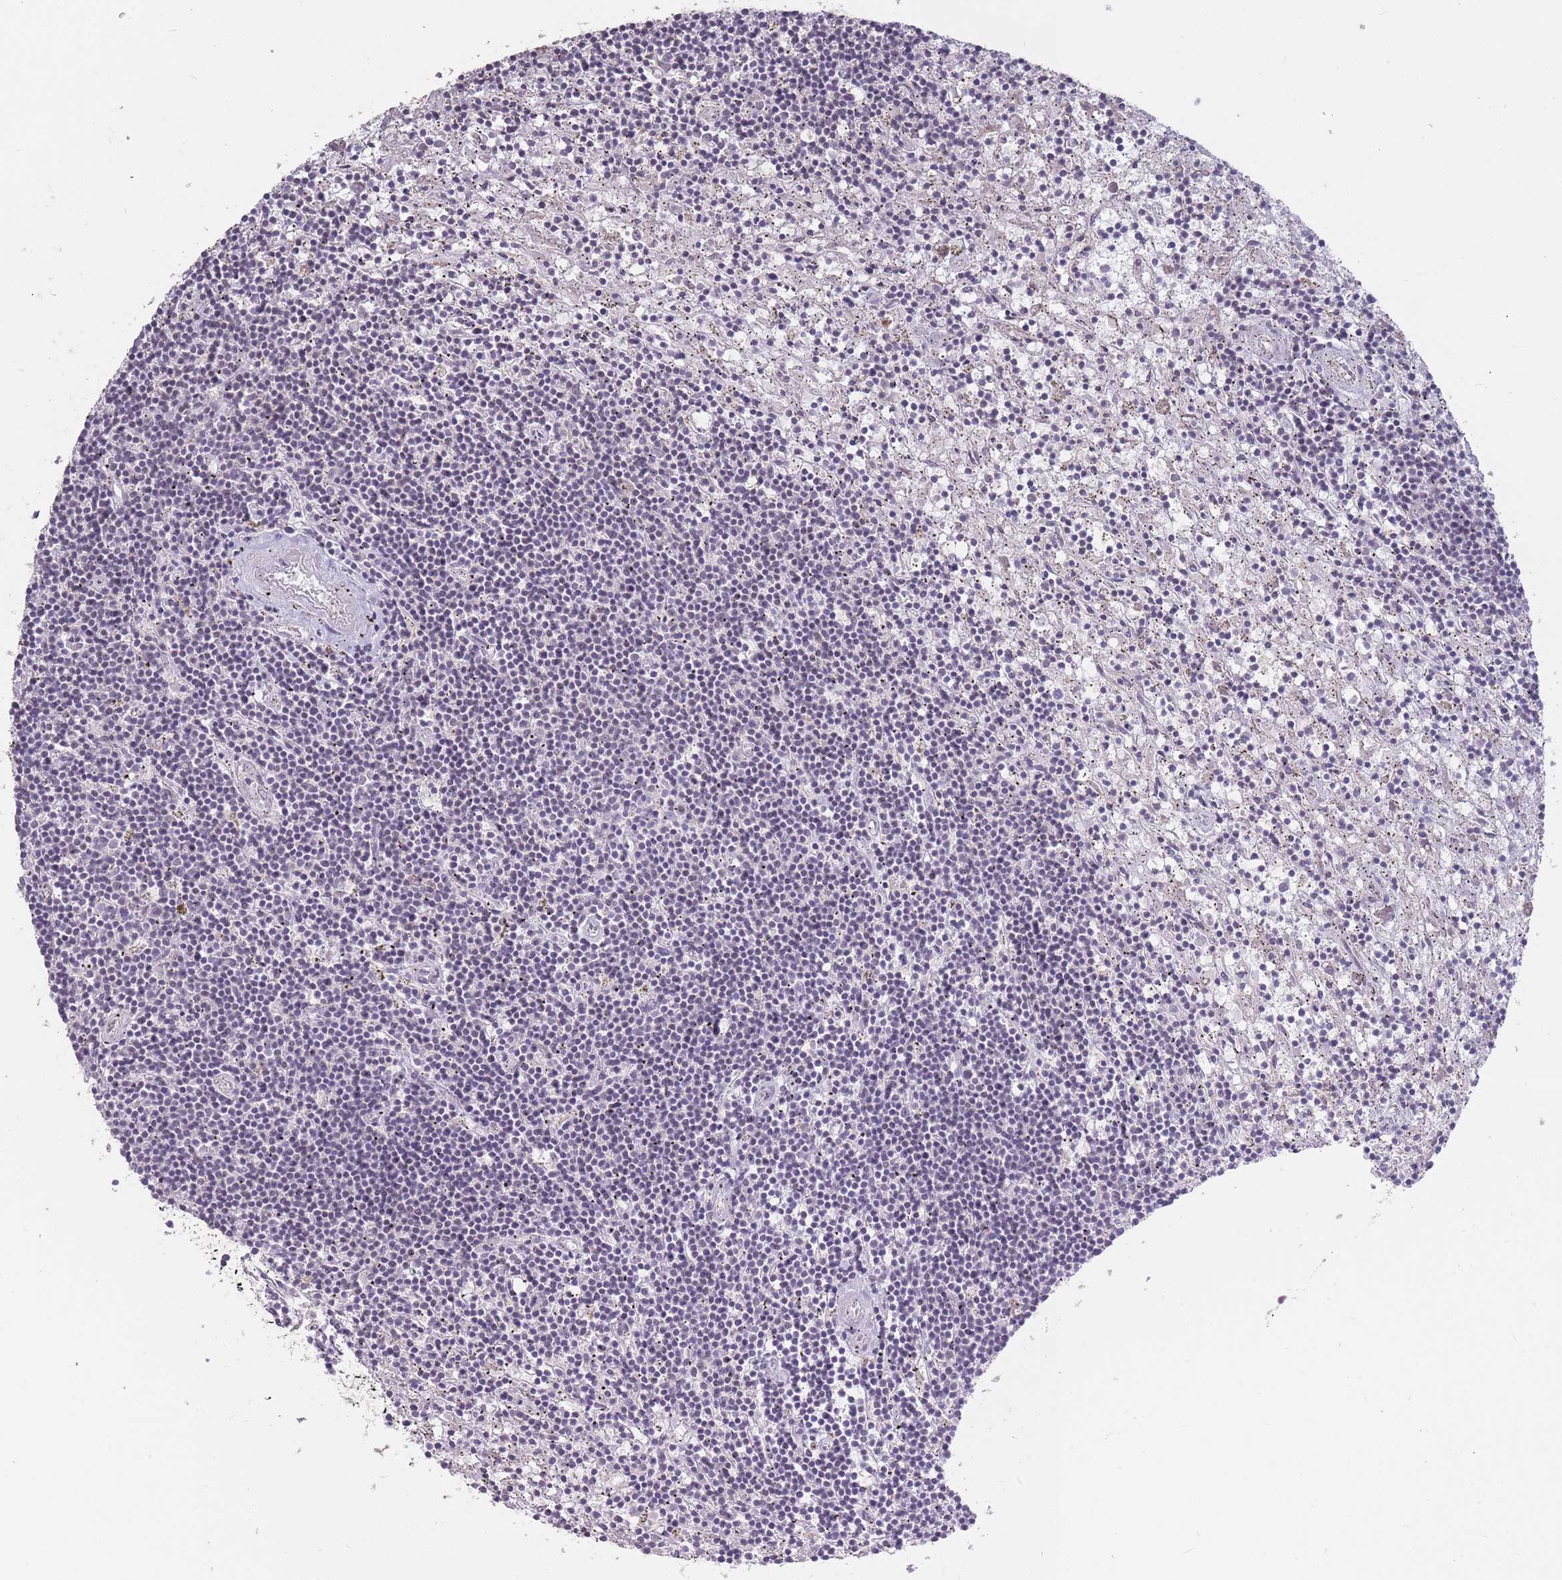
{"staining": {"intensity": "negative", "quantity": "none", "location": "none"}, "tissue": "lymphoma", "cell_type": "Tumor cells", "image_type": "cancer", "snomed": [{"axis": "morphology", "description": "Malignant lymphoma, non-Hodgkin's type, Low grade"}, {"axis": "topography", "description": "Spleen"}], "caption": "Malignant lymphoma, non-Hodgkin's type (low-grade) was stained to show a protein in brown. There is no significant positivity in tumor cells.", "gene": "HNRNPUL1", "patient": {"sex": "male", "age": 76}}